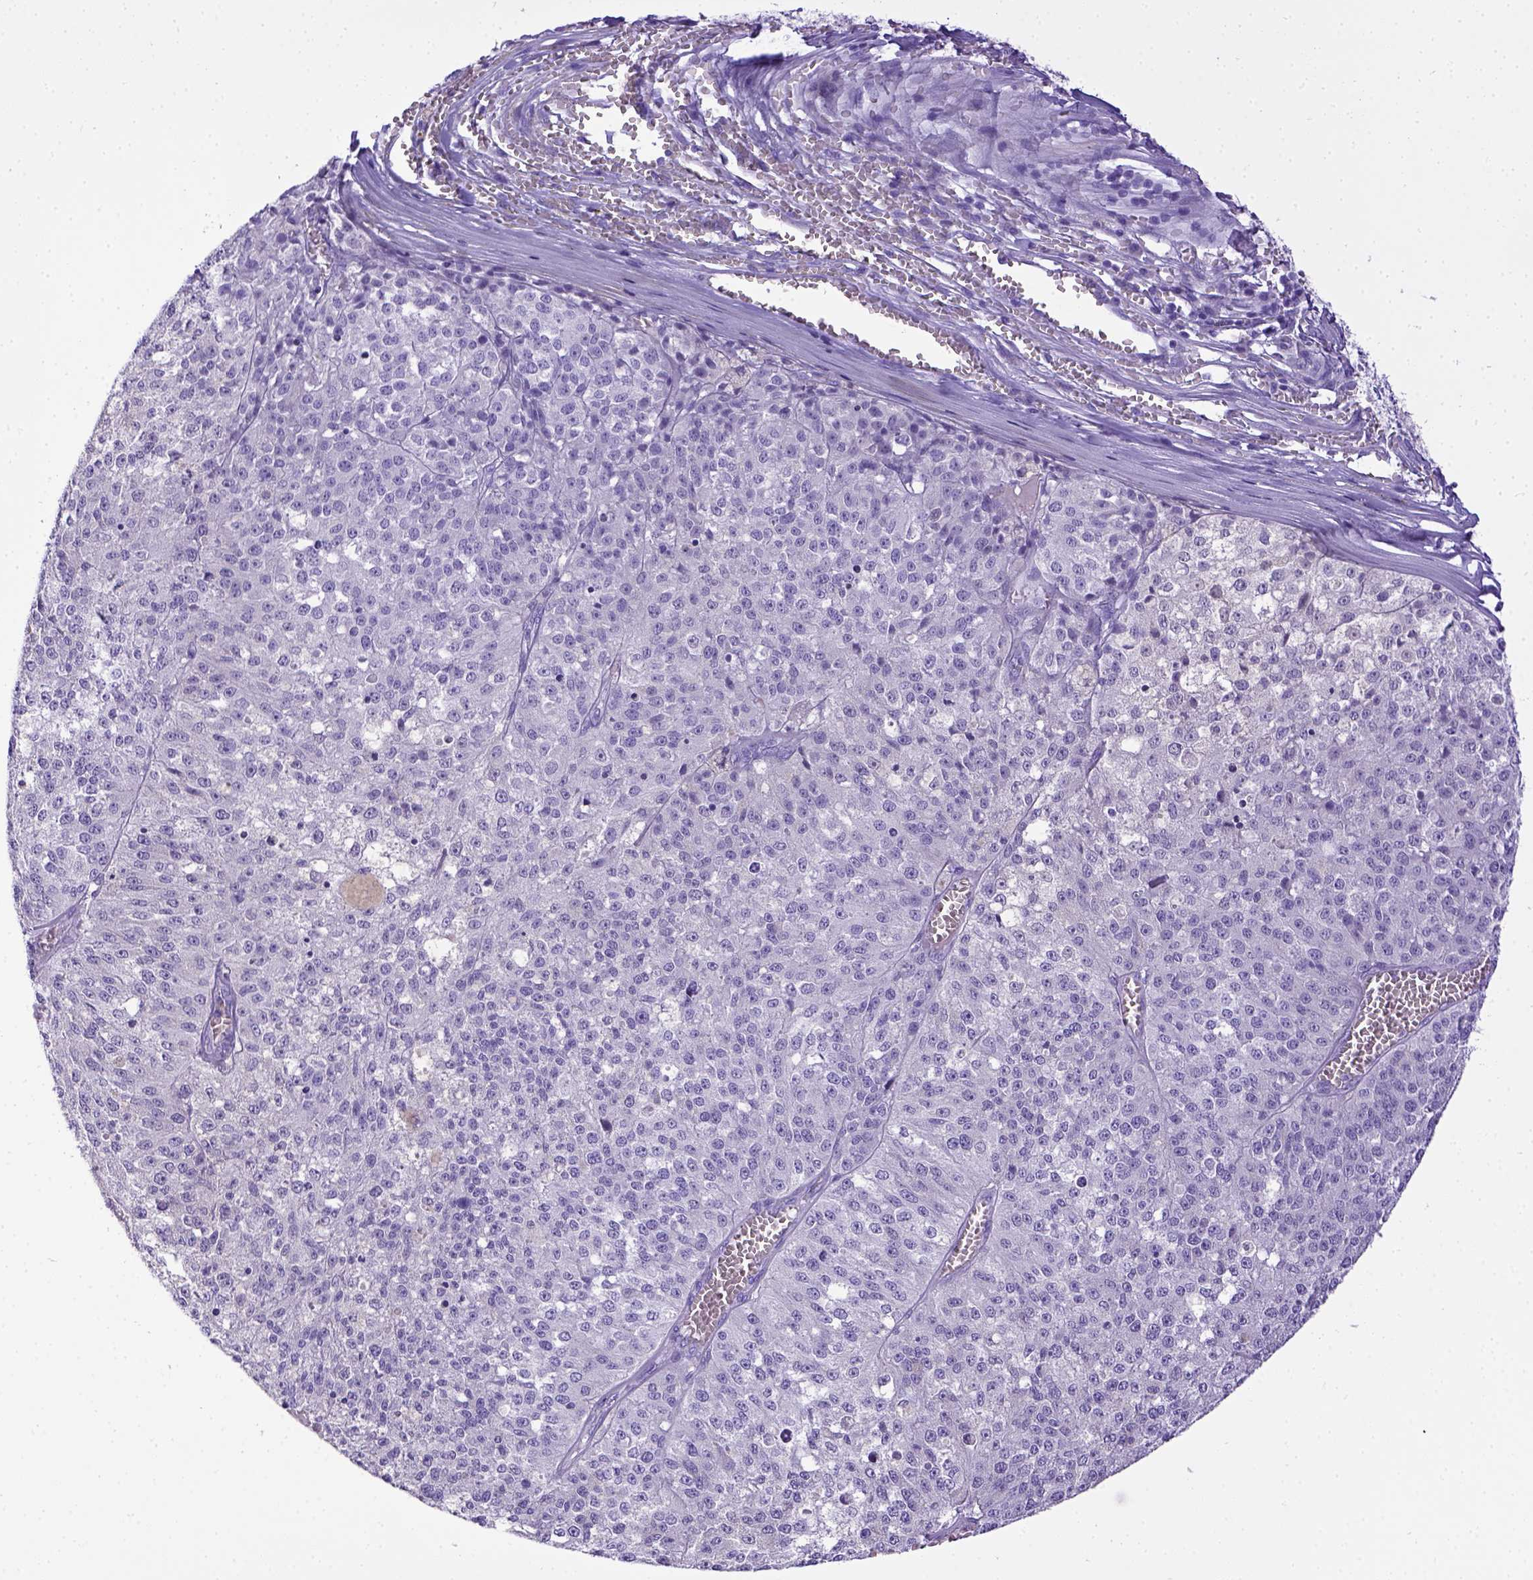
{"staining": {"intensity": "negative", "quantity": "none", "location": "none"}, "tissue": "melanoma", "cell_type": "Tumor cells", "image_type": "cancer", "snomed": [{"axis": "morphology", "description": "Malignant melanoma, Metastatic site"}, {"axis": "topography", "description": "Lymph node"}], "caption": "High magnification brightfield microscopy of melanoma stained with DAB (brown) and counterstained with hematoxylin (blue): tumor cells show no significant expression.", "gene": "ESR1", "patient": {"sex": "female", "age": 64}}